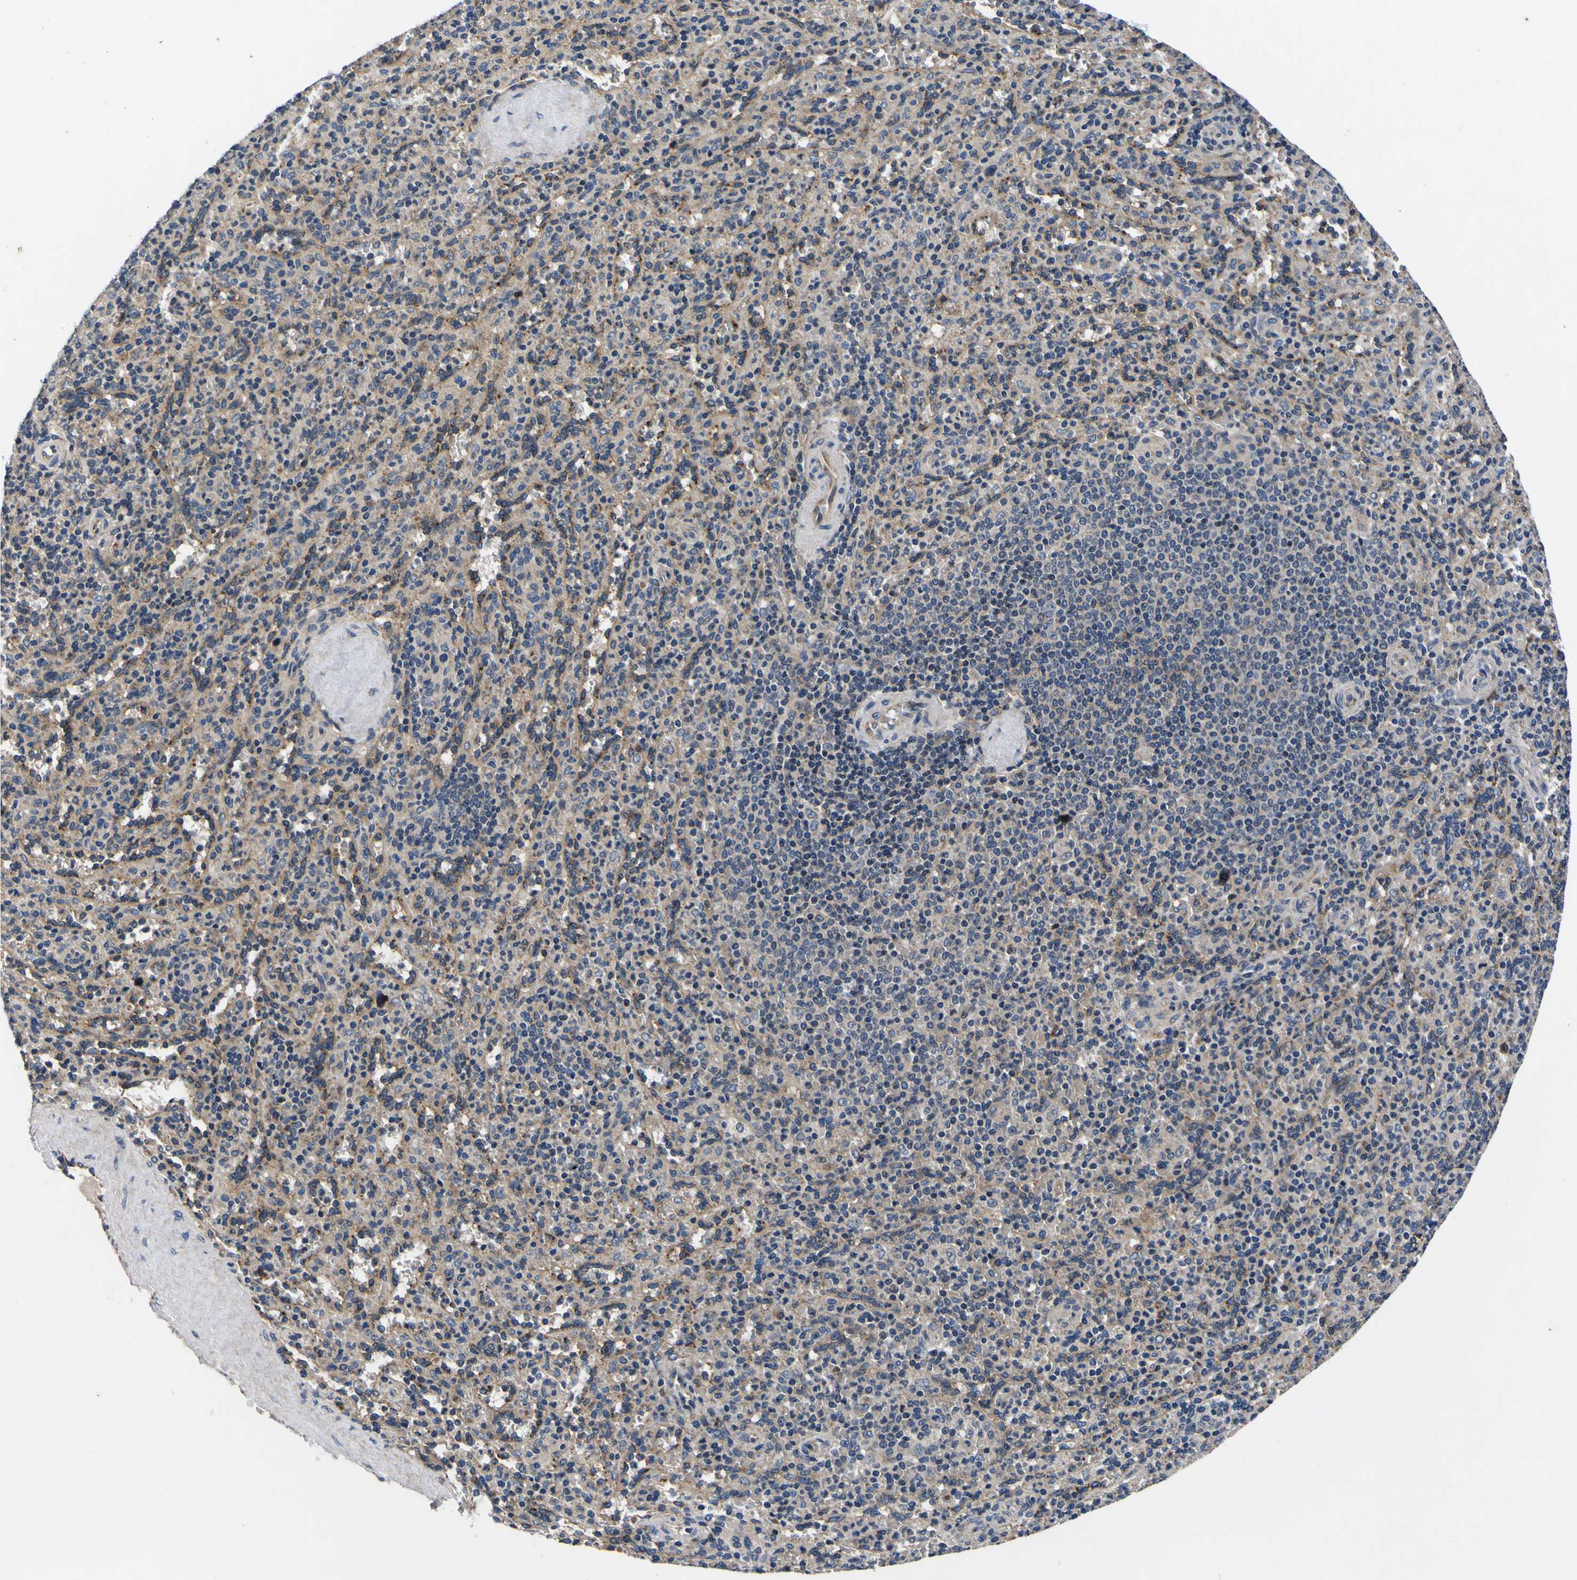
{"staining": {"intensity": "negative", "quantity": "none", "location": "none"}, "tissue": "spleen", "cell_type": "Cells in red pulp", "image_type": "normal", "snomed": [{"axis": "morphology", "description": "Normal tissue, NOS"}, {"axis": "topography", "description": "Spleen"}], "caption": "Image shows no significant protein positivity in cells in red pulp of benign spleen.", "gene": "EPHB4", "patient": {"sex": "male", "age": 36}}